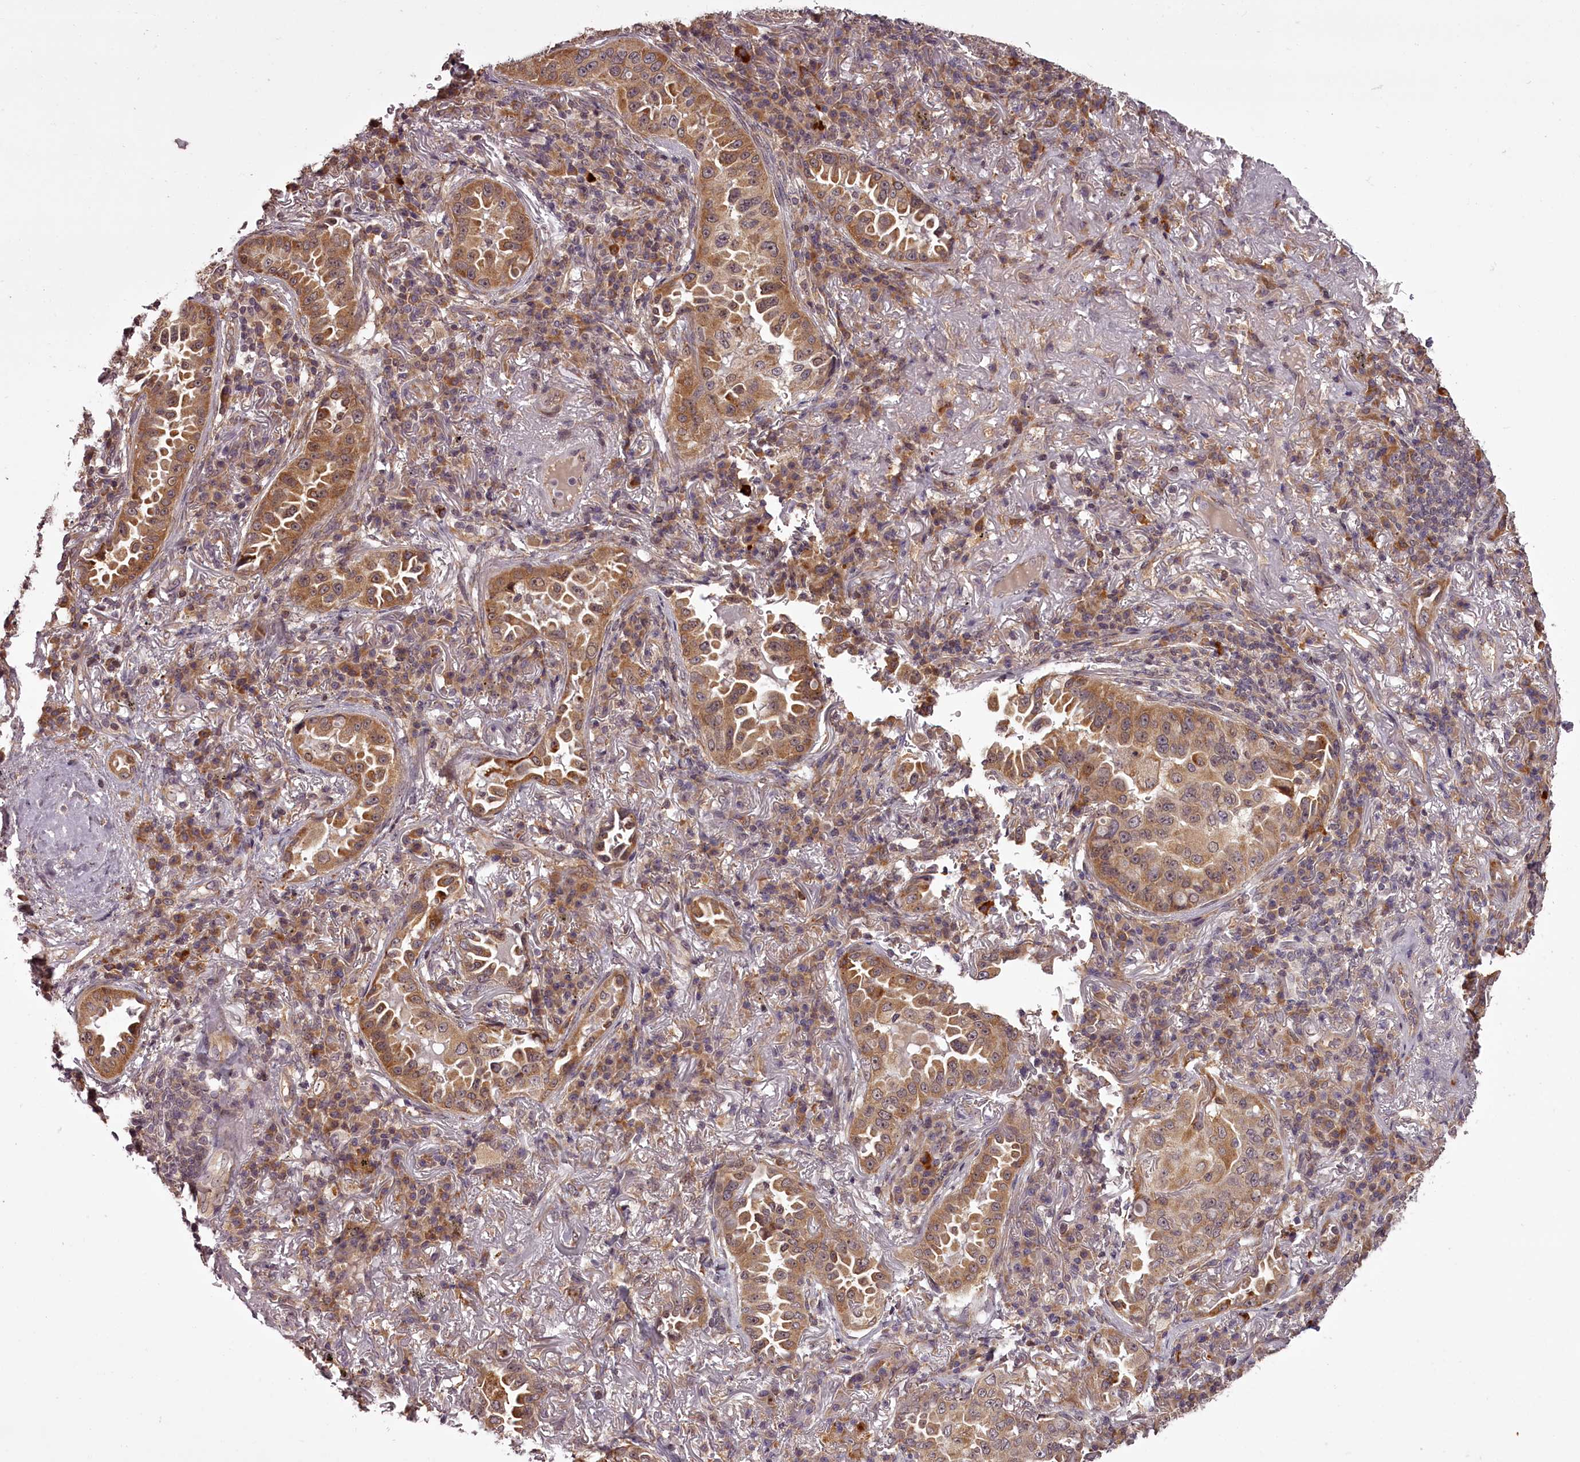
{"staining": {"intensity": "moderate", "quantity": ">75%", "location": "cytoplasmic/membranous"}, "tissue": "lung cancer", "cell_type": "Tumor cells", "image_type": "cancer", "snomed": [{"axis": "morphology", "description": "Adenocarcinoma, NOS"}, {"axis": "topography", "description": "Lung"}], "caption": "Human lung adenocarcinoma stained with a brown dye displays moderate cytoplasmic/membranous positive expression in approximately >75% of tumor cells.", "gene": "CCDC92", "patient": {"sex": "female", "age": 69}}